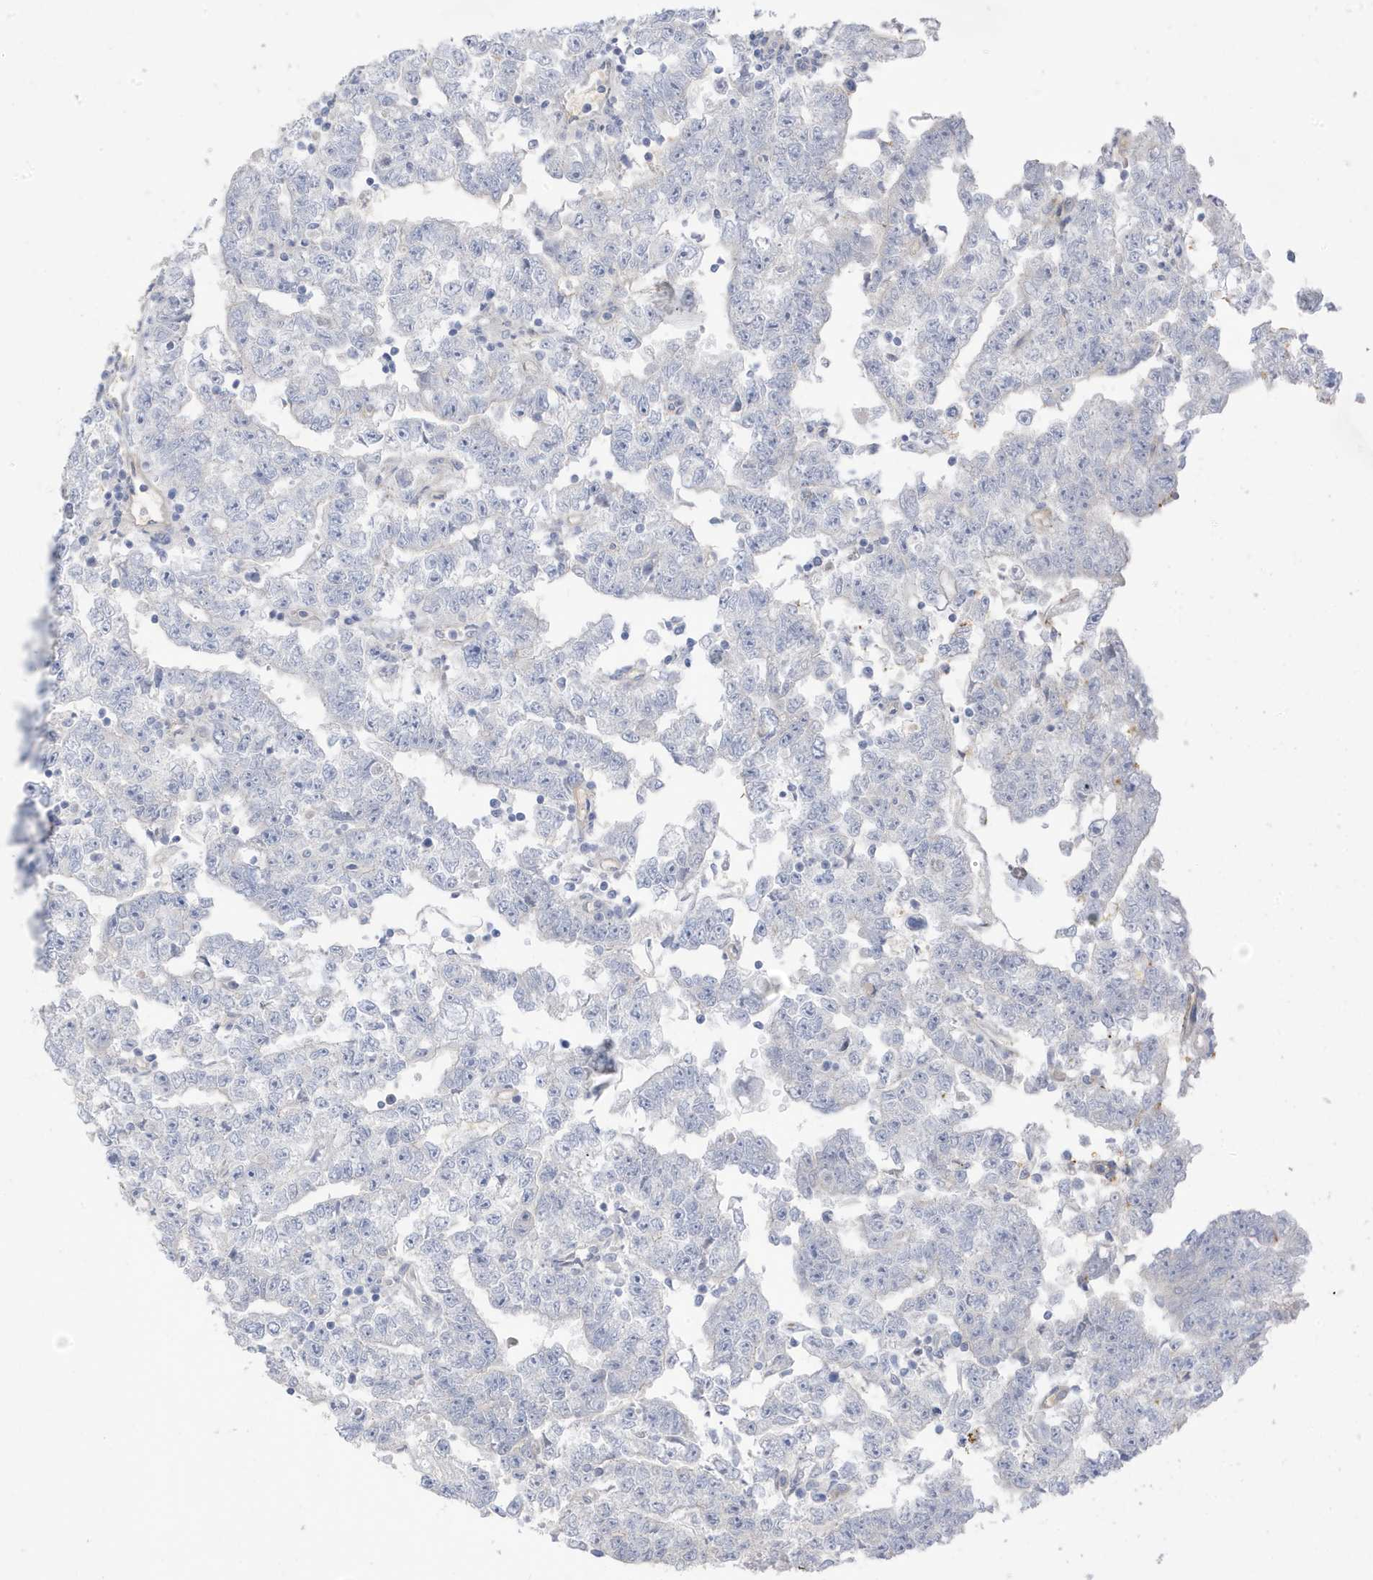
{"staining": {"intensity": "negative", "quantity": "none", "location": "none"}, "tissue": "testis cancer", "cell_type": "Tumor cells", "image_type": "cancer", "snomed": [{"axis": "morphology", "description": "Carcinoma, Embryonal, NOS"}, {"axis": "topography", "description": "Testis"}], "caption": "There is no significant positivity in tumor cells of testis cancer (embryonal carcinoma).", "gene": "ATP13A5", "patient": {"sex": "male", "age": 25}}